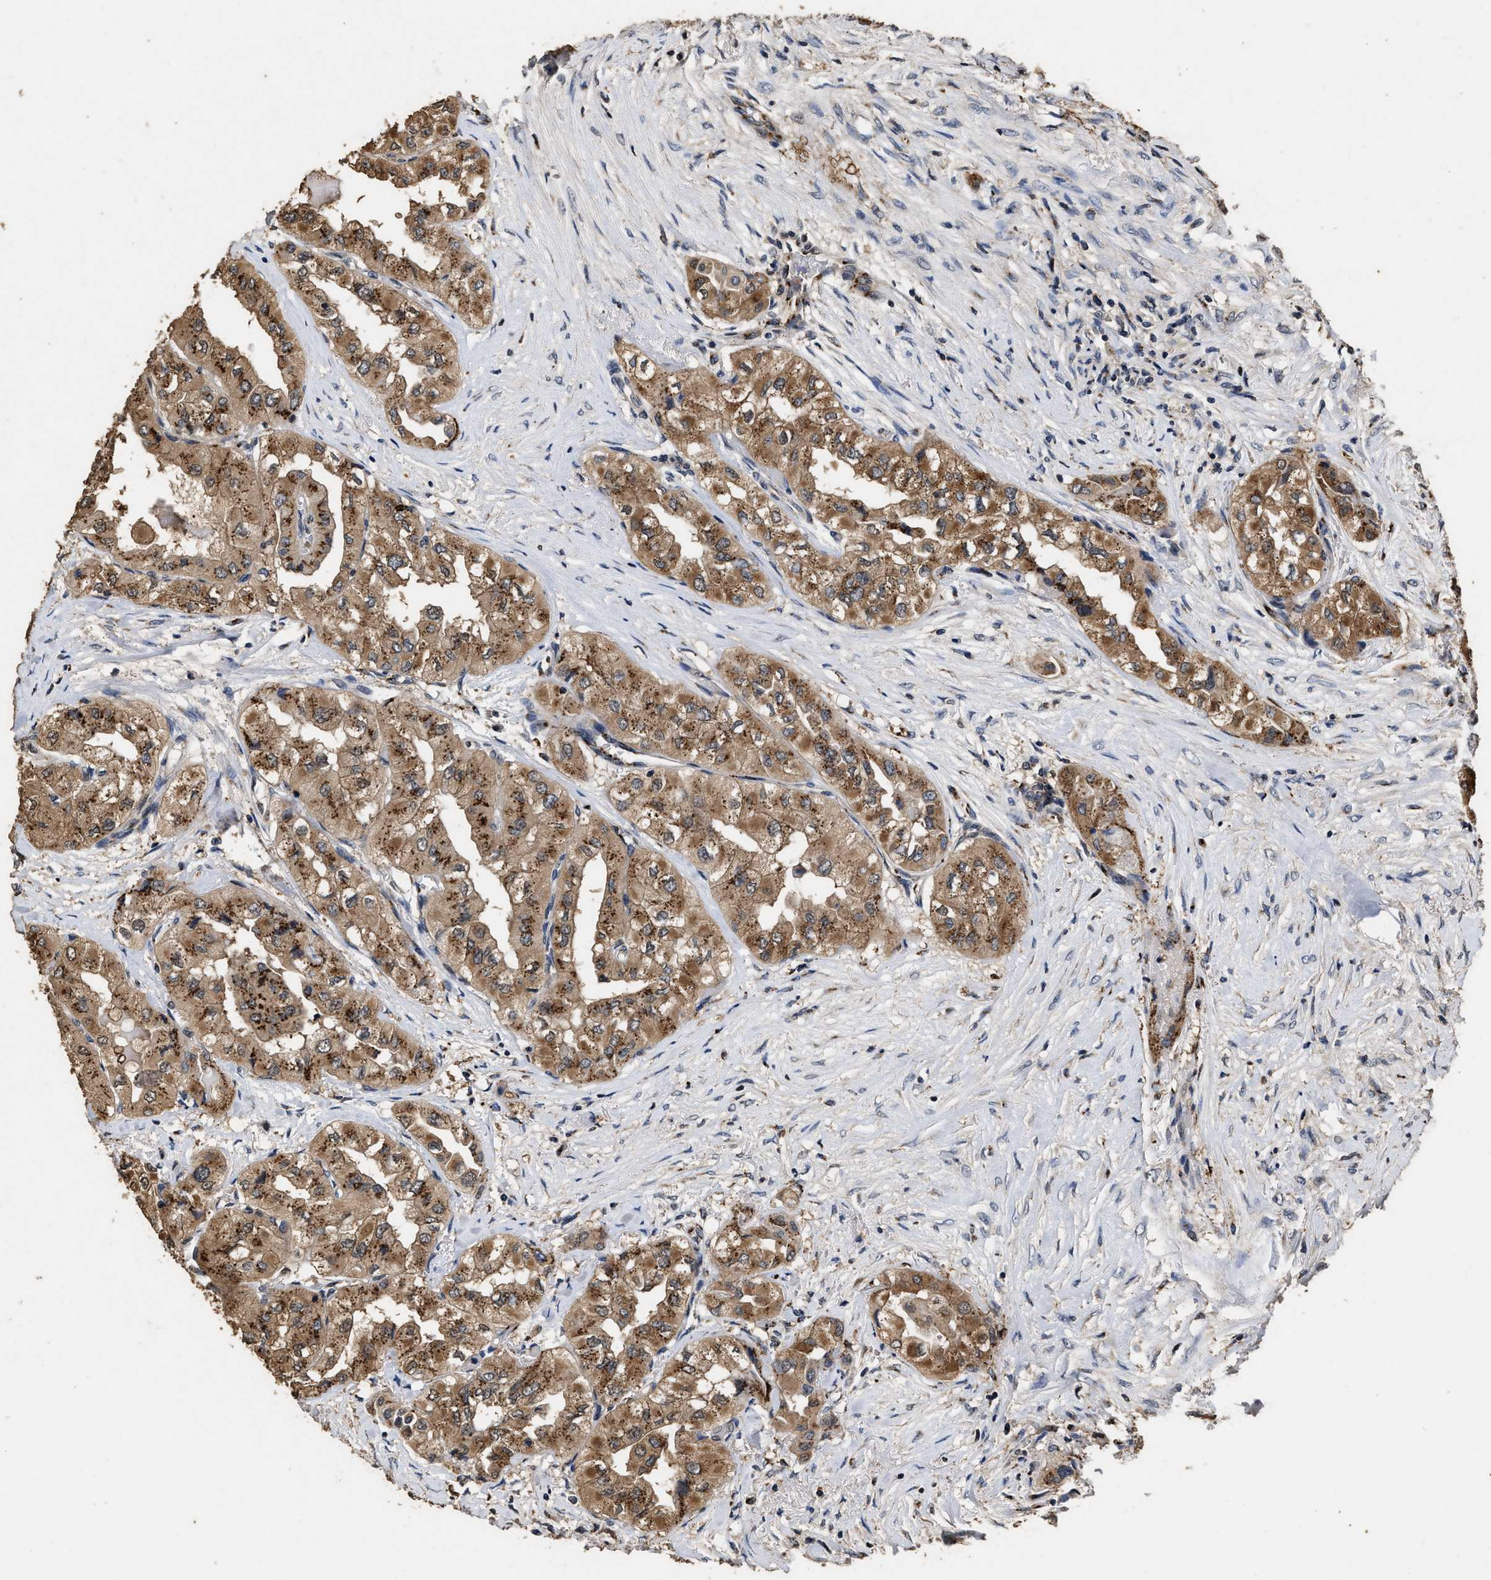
{"staining": {"intensity": "moderate", "quantity": ">75%", "location": "cytoplasmic/membranous"}, "tissue": "thyroid cancer", "cell_type": "Tumor cells", "image_type": "cancer", "snomed": [{"axis": "morphology", "description": "Papillary adenocarcinoma, NOS"}, {"axis": "topography", "description": "Thyroid gland"}], "caption": "Thyroid cancer tissue displays moderate cytoplasmic/membranous expression in about >75% of tumor cells", "gene": "TPST2", "patient": {"sex": "female", "age": 59}}